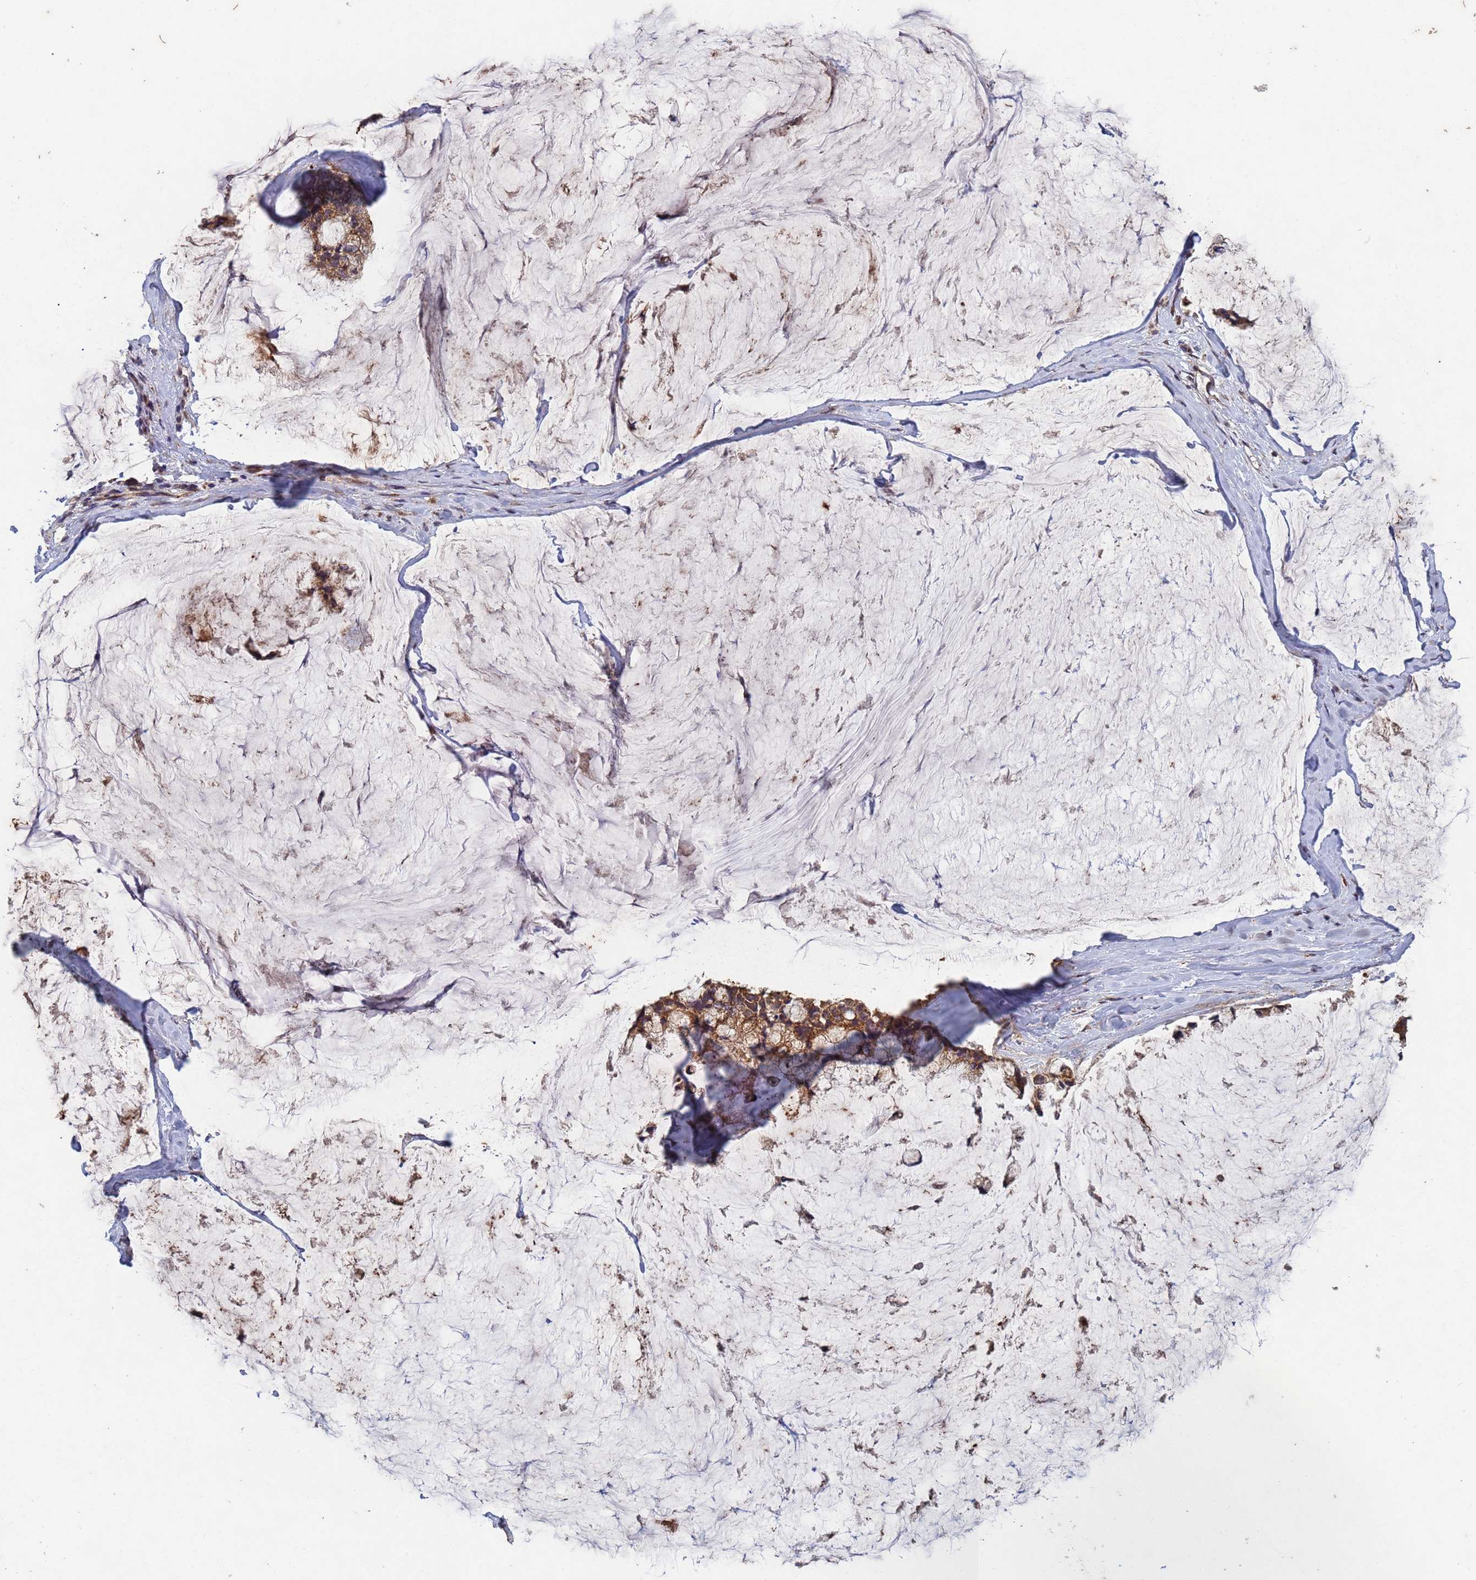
{"staining": {"intensity": "moderate", "quantity": ">75%", "location": "cytoplasmic/membranous"}, "tissue": "ovarian cancer", "cell_type": "Tumor cells", "image_type": "cancer", "snomed": [{"axis": "morphology", "description": "Cystadenocarcinoma, mucinous, NOS"}, {"axis": "topography", "description": "Ovary"}], "caption": "Tumor cells display medium levels of moderate cytoplasmic/membranous positivity in approximately >75% of cells in human mucinous cystadenocarcinoma (ovarian). Immunohistochemistry stains the protein of interest in brown and the nuclei are stained blue.", "gene": "FASTKD1", "patient": {"sex": "female", "age": 39}}